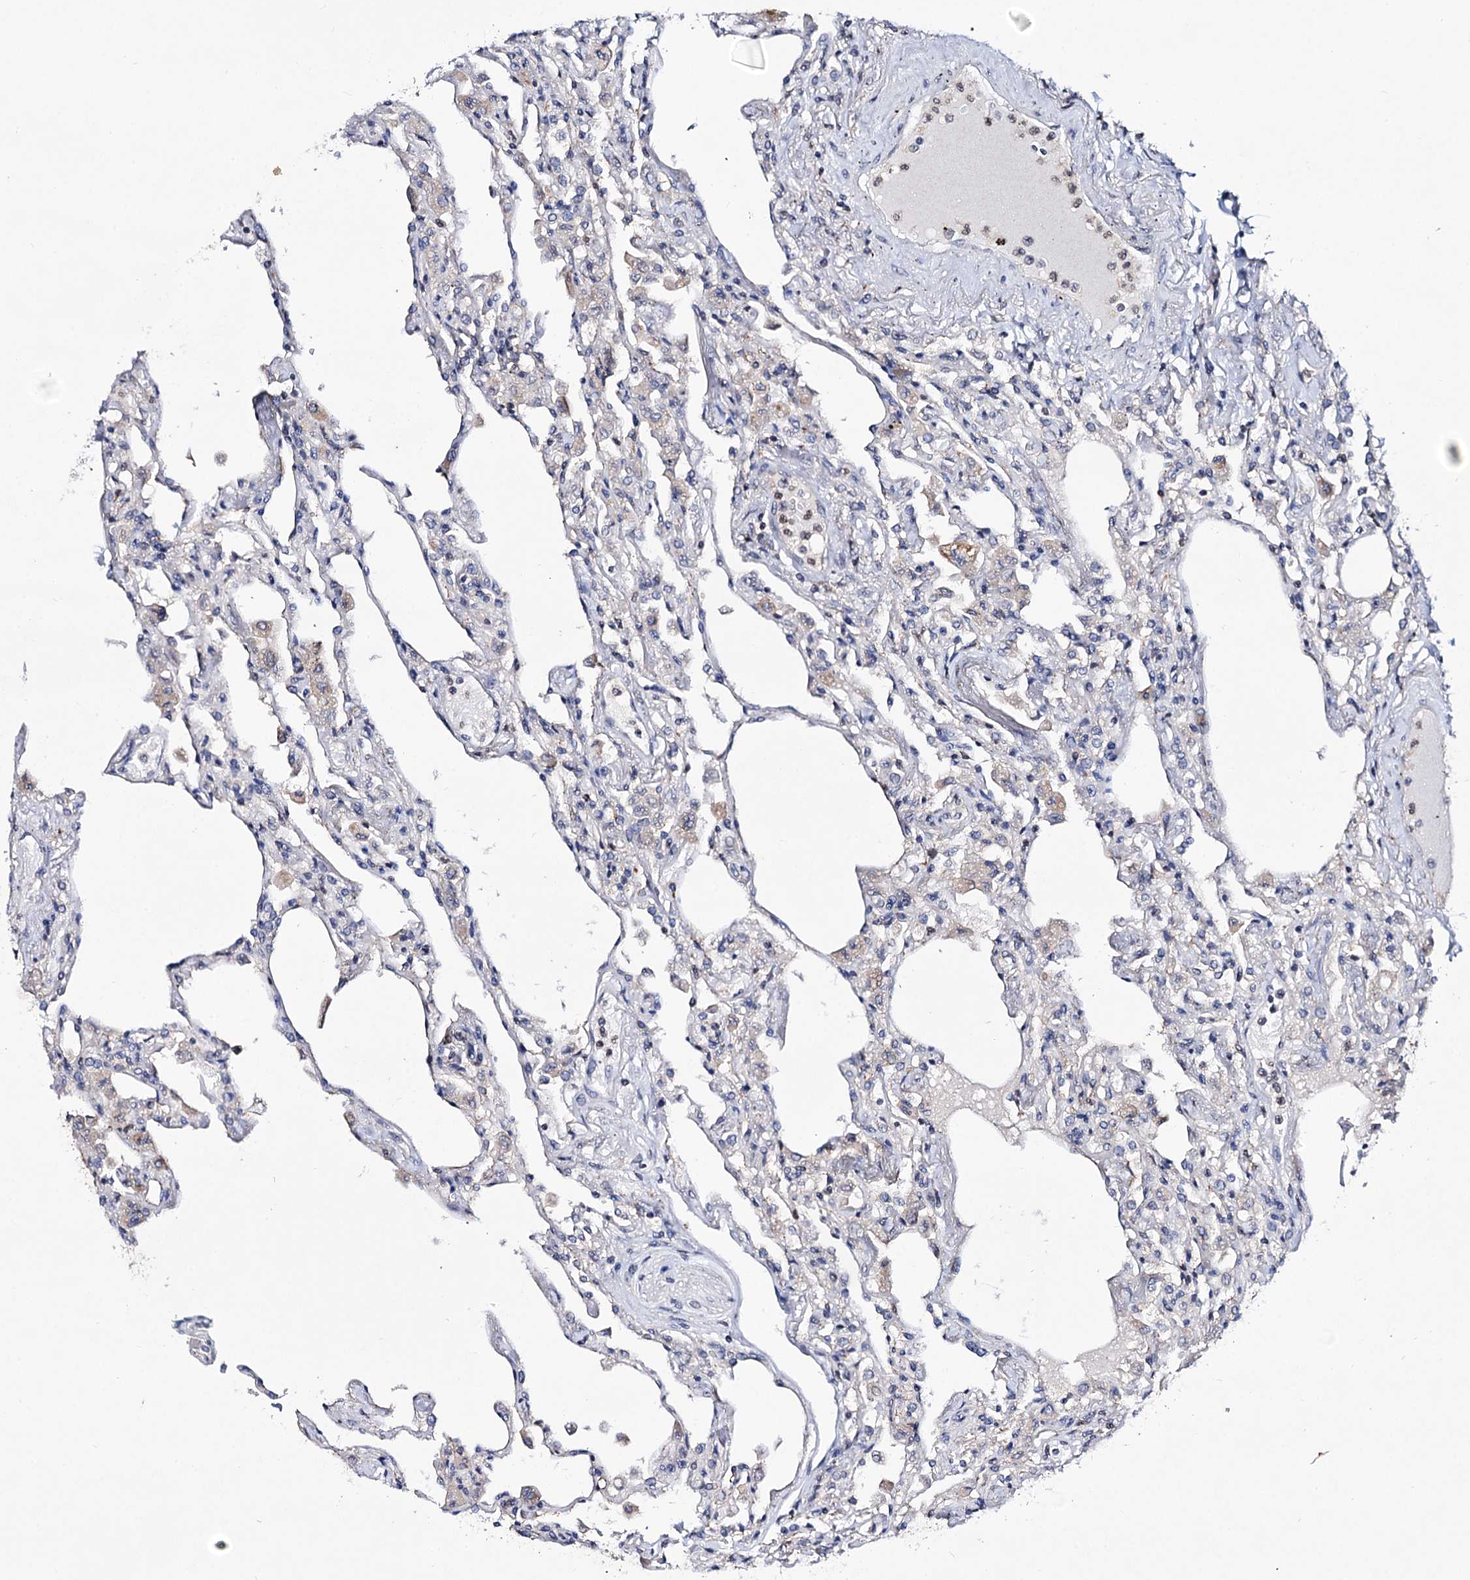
{"staining": {"intensity": "negative", "quantity": "none", "location": "none"}, "tissue": "lung", "cell_type": "Alveolar cells", "image_type": "normal", "snomed": [{"axis": "morphology", "description": "Normal tissue, NOS"}, {"axis": "topography", "description": "Bronchus"}, {"axis": "topography", "description": "Lung"}], "caption": "The image shows no significant staining in alveolar cells of lung.", "gene": "SMCHD1", "patient": {"sex": "female", "age": 49}}